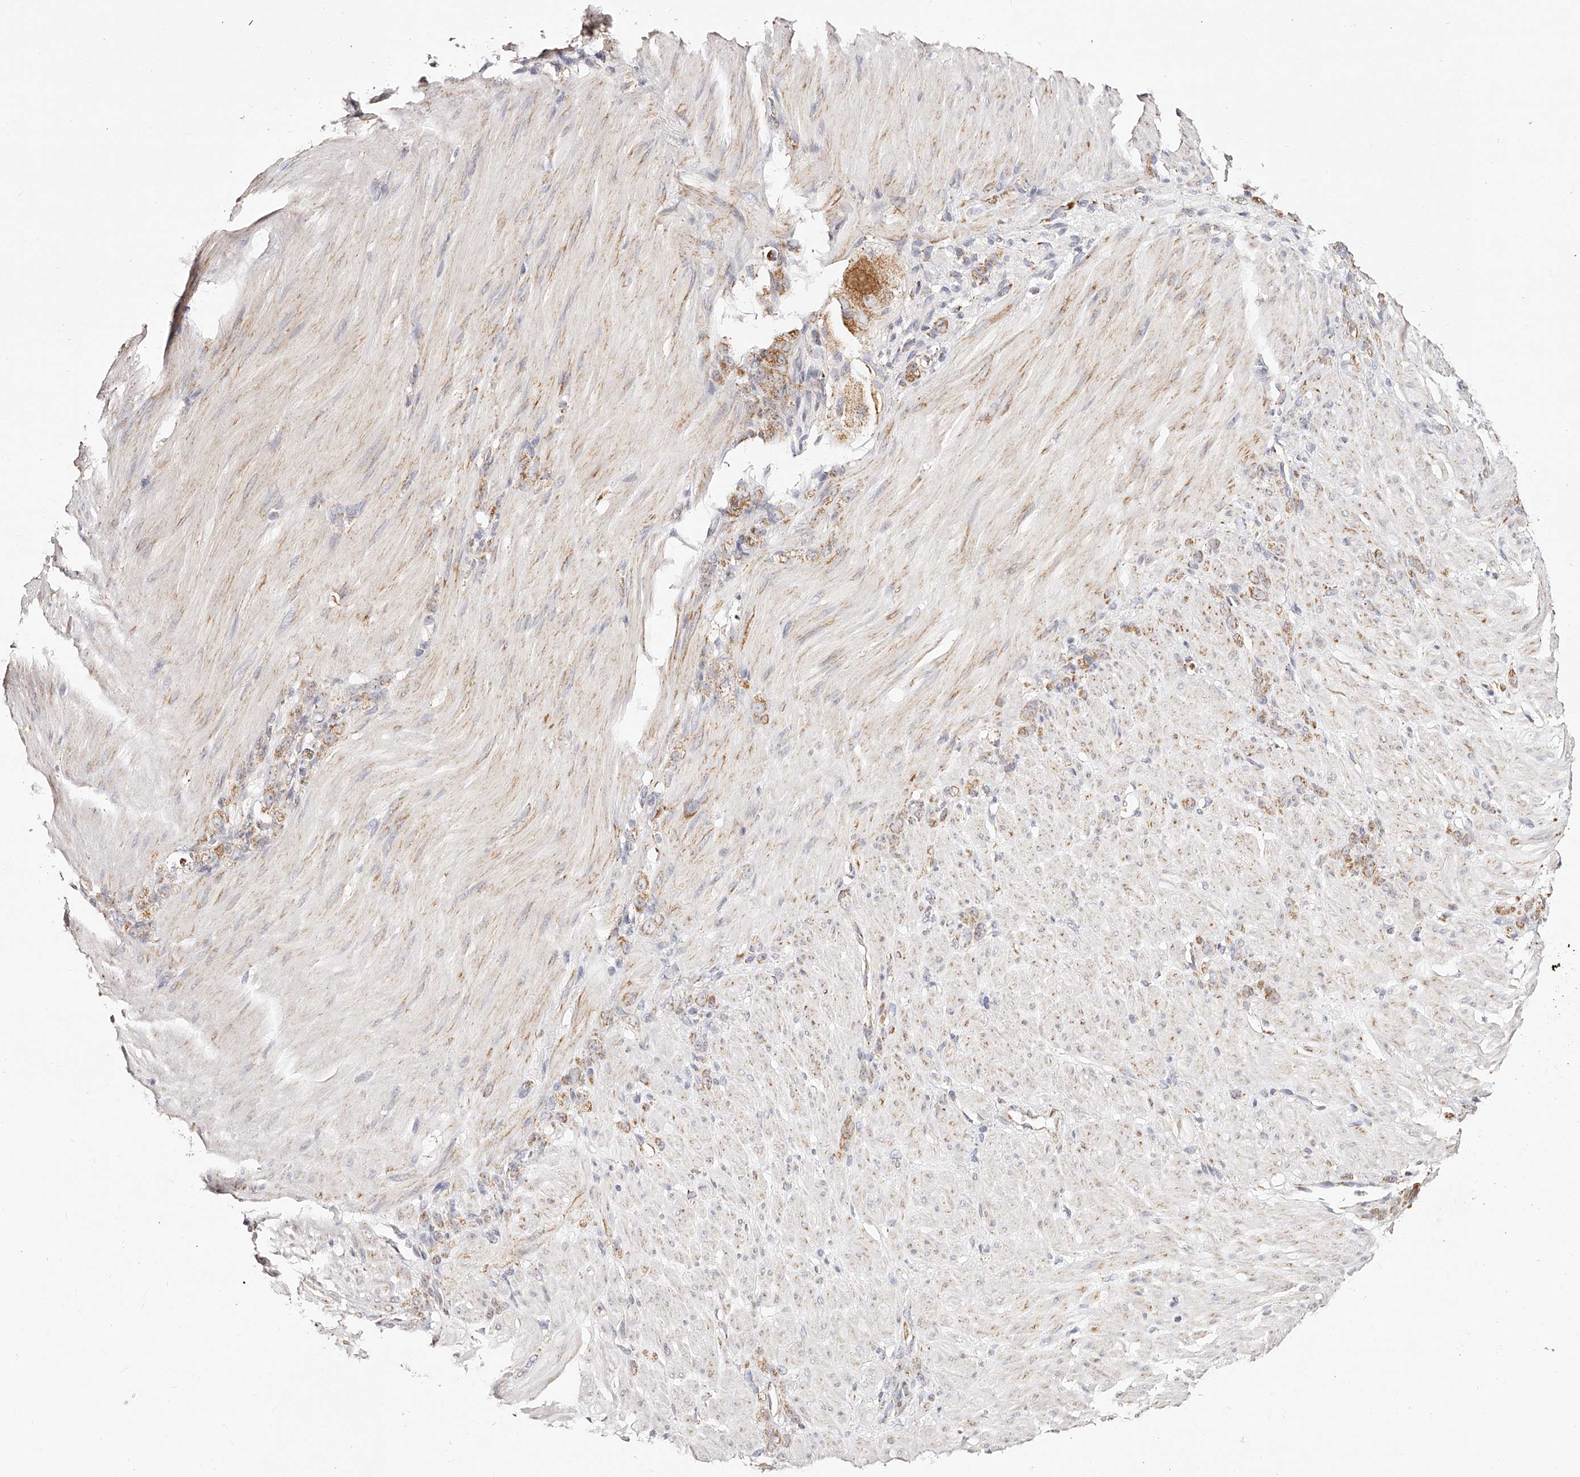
{"staining": {"intensity": "moderate", "quantity": ">75%", "location": "cytoplasmic/membranous"}, "tissue": "stomach cancer", "cell_type": "Tumor cells", "image_type": "cancer", "snomed": [{"axis": "morphology", "description": "Normal tissue, NOS"}, {"axis": "morphology", "description": "Adenocarcinoma, NOS"}, {"axis": "topography", "description": "Stomach"}], "caption": "IHC of stomach cancer (adenocarcinoma) exhibits medium levels of moderate cytoplasmic/membranous staining in approximately >75% of tumor cells.", "gene": "NDUFV3", "patient": {"sex": "male", "age": 82}}